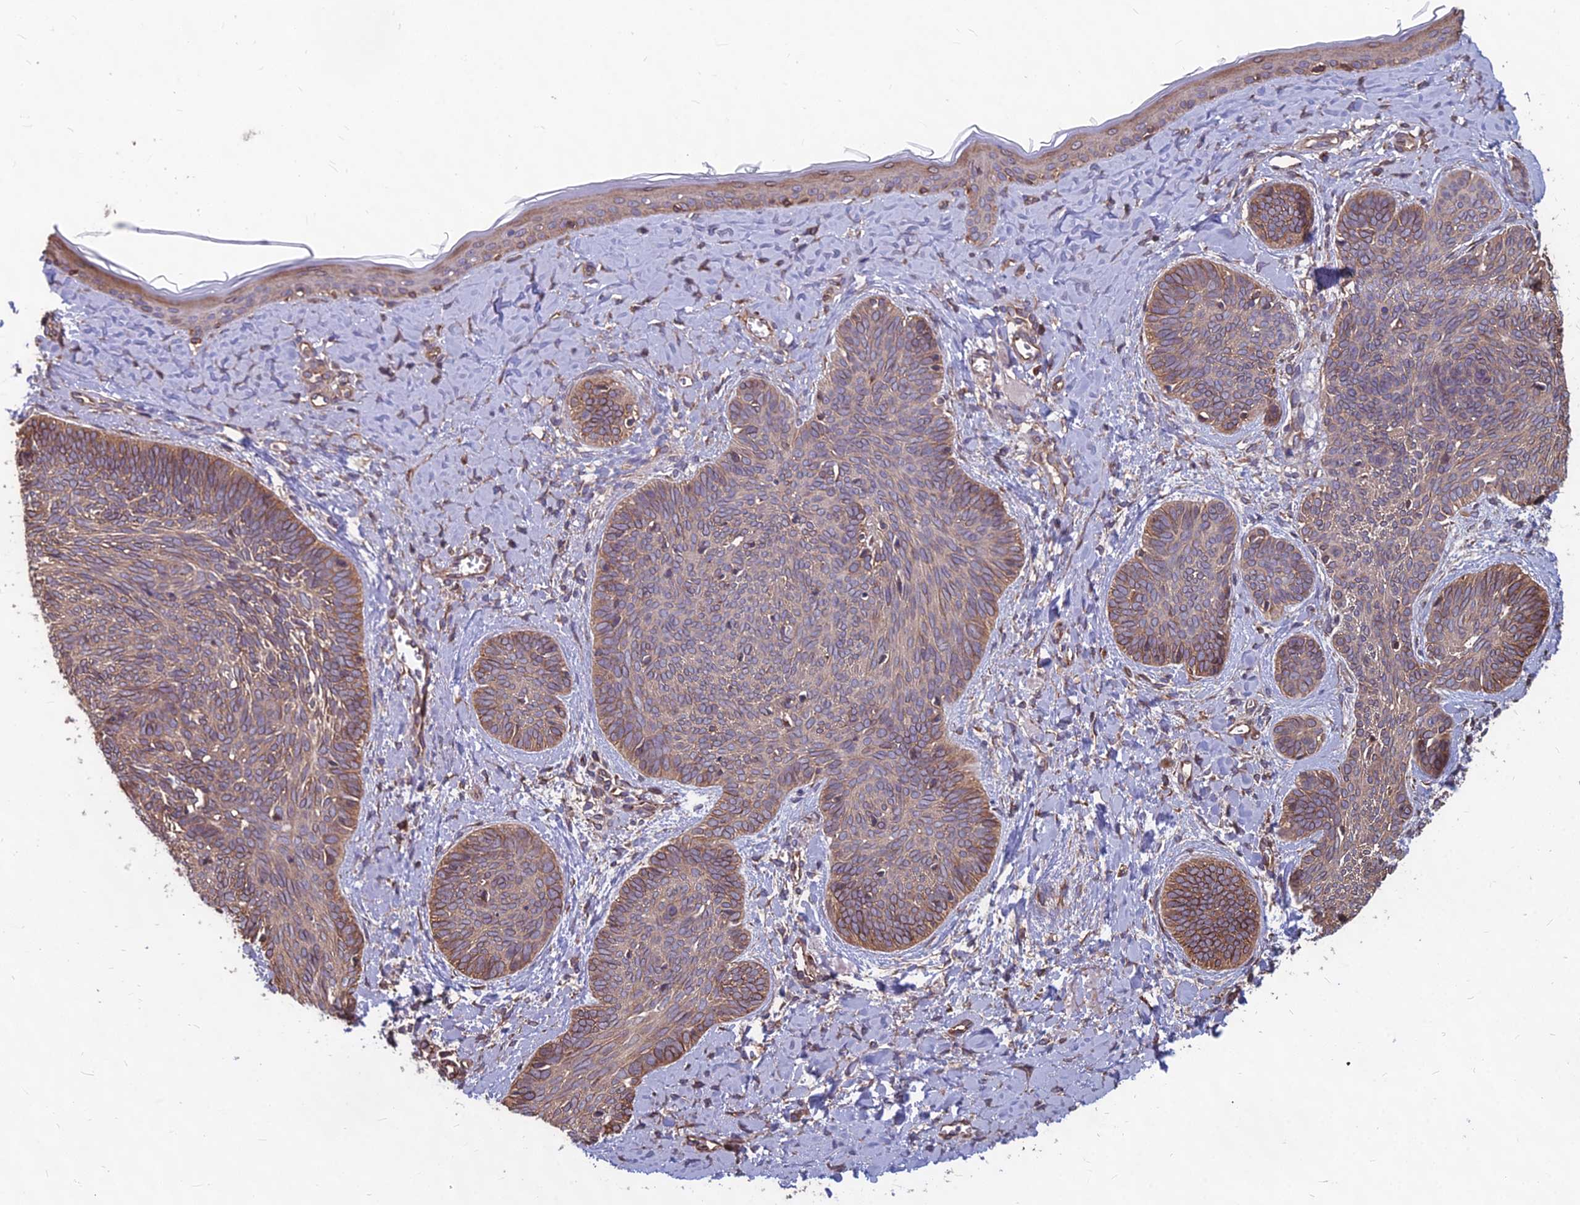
{"staining": {"intensity": "moderate", "quantity": "25%-75%", "location": "cytoplasmic/membranous"}, "tissue": "skin cancer", "cell_type": "Tumor cells", "image_type": "cancer", "snomed": [{"axis": "morphology", "description": "Basal cell carcinoma"}, {"axis": "topography", "description": "Skin"}], "caption": "Immunohistochemistry (IHC) micrograph of skin cancer stained for a protein (brown), which exhibits medium levels of moderate cytoplasmic/membranous expression in about 25%-75% of tumor cells.", "gene": "LSM6", "patient": {"sex": "female", "age": 81}}